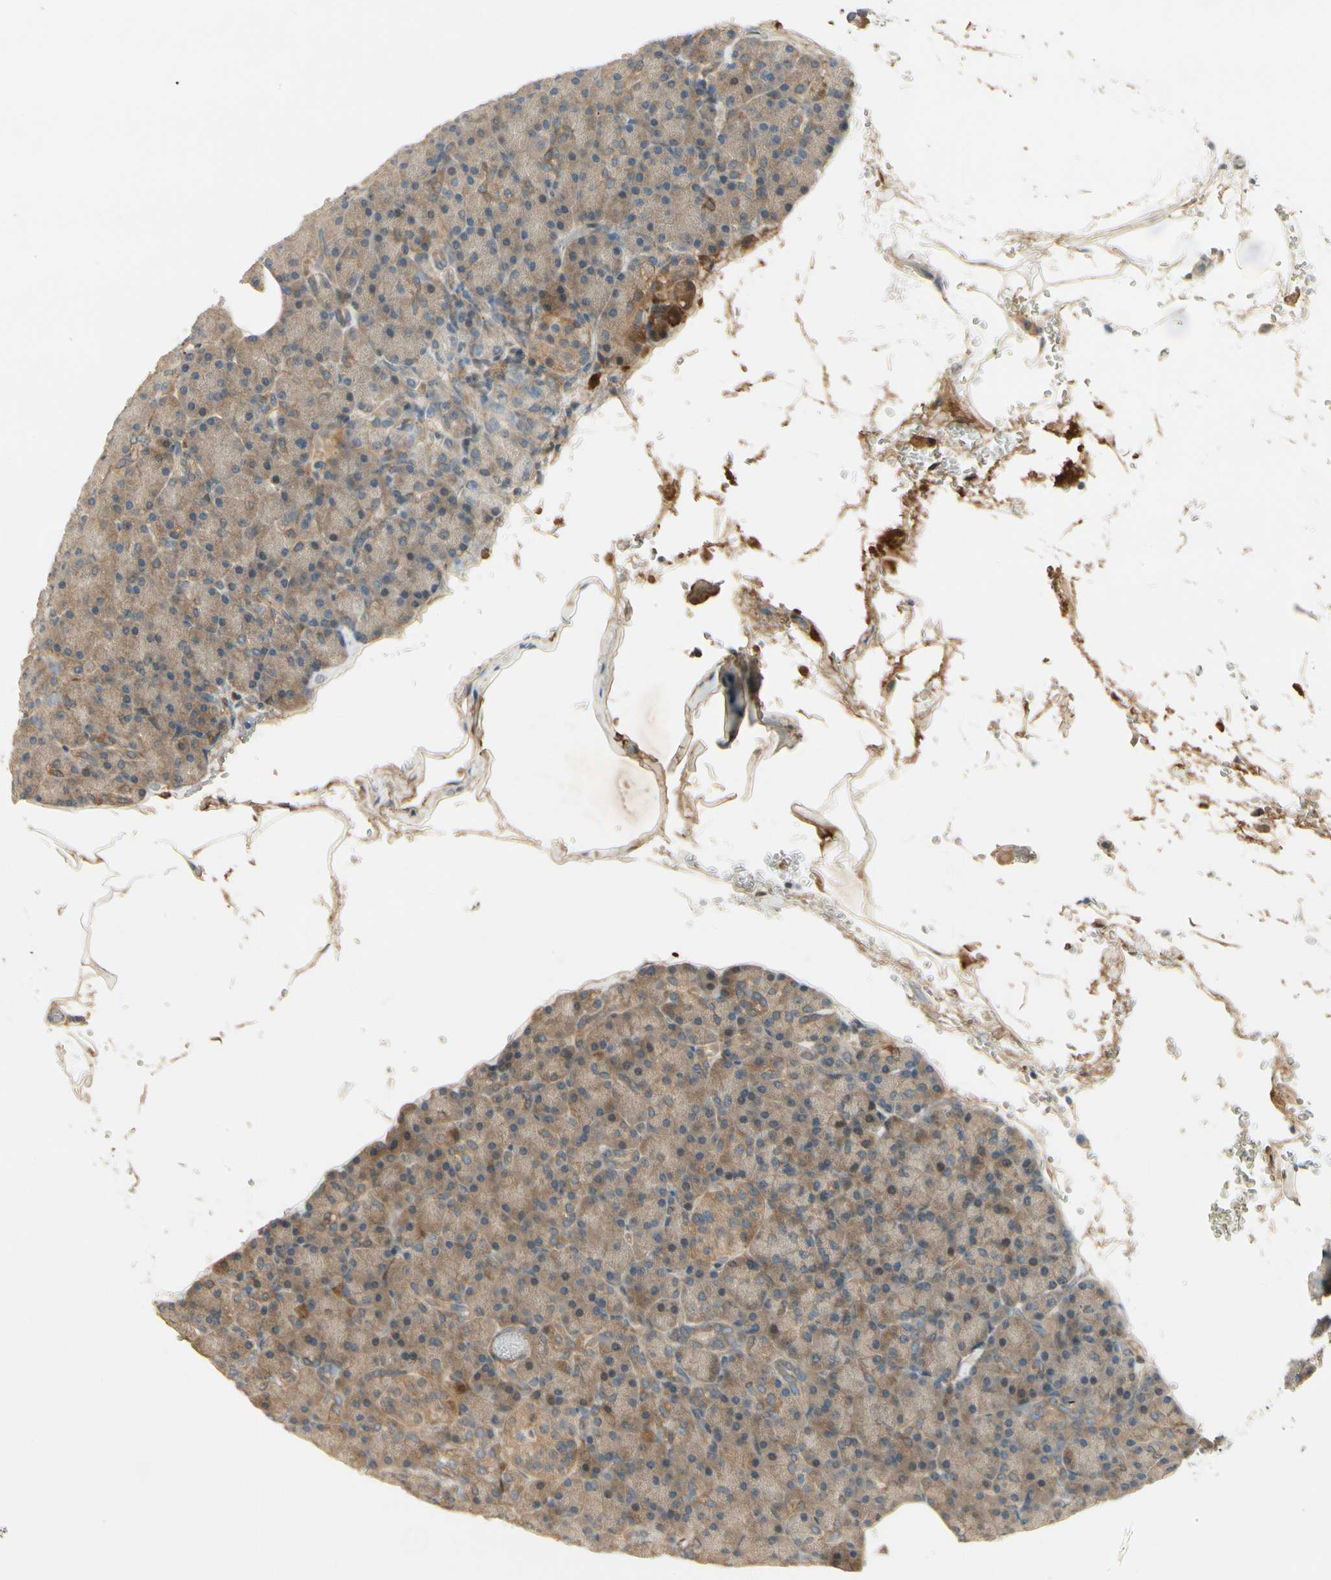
{"staining": {"intensity": "moderate", "quantity": "<25%", "location": "cytoplasmic/membranous"}, "tissue": "pancreas", "cell_type": "Exocrine glandular cells", "image_type": "normal", "snomed": [{"axis": "morphology", "description": "Normal tissue, NOS"}, {"axis": "topography", "description": "Pancreas"}], "caption": "Protein analysis of normal pancreas exhibits moderate cytoplasmic/membranous expression in about <25% of exocrine glandular cells. (Stains: DAB in brown, nuclei in blue, Microscopy: brightfield microscopy at high magnification).", "gene": "EPHB3", "patient": {"sex": "female", "age": 43}}